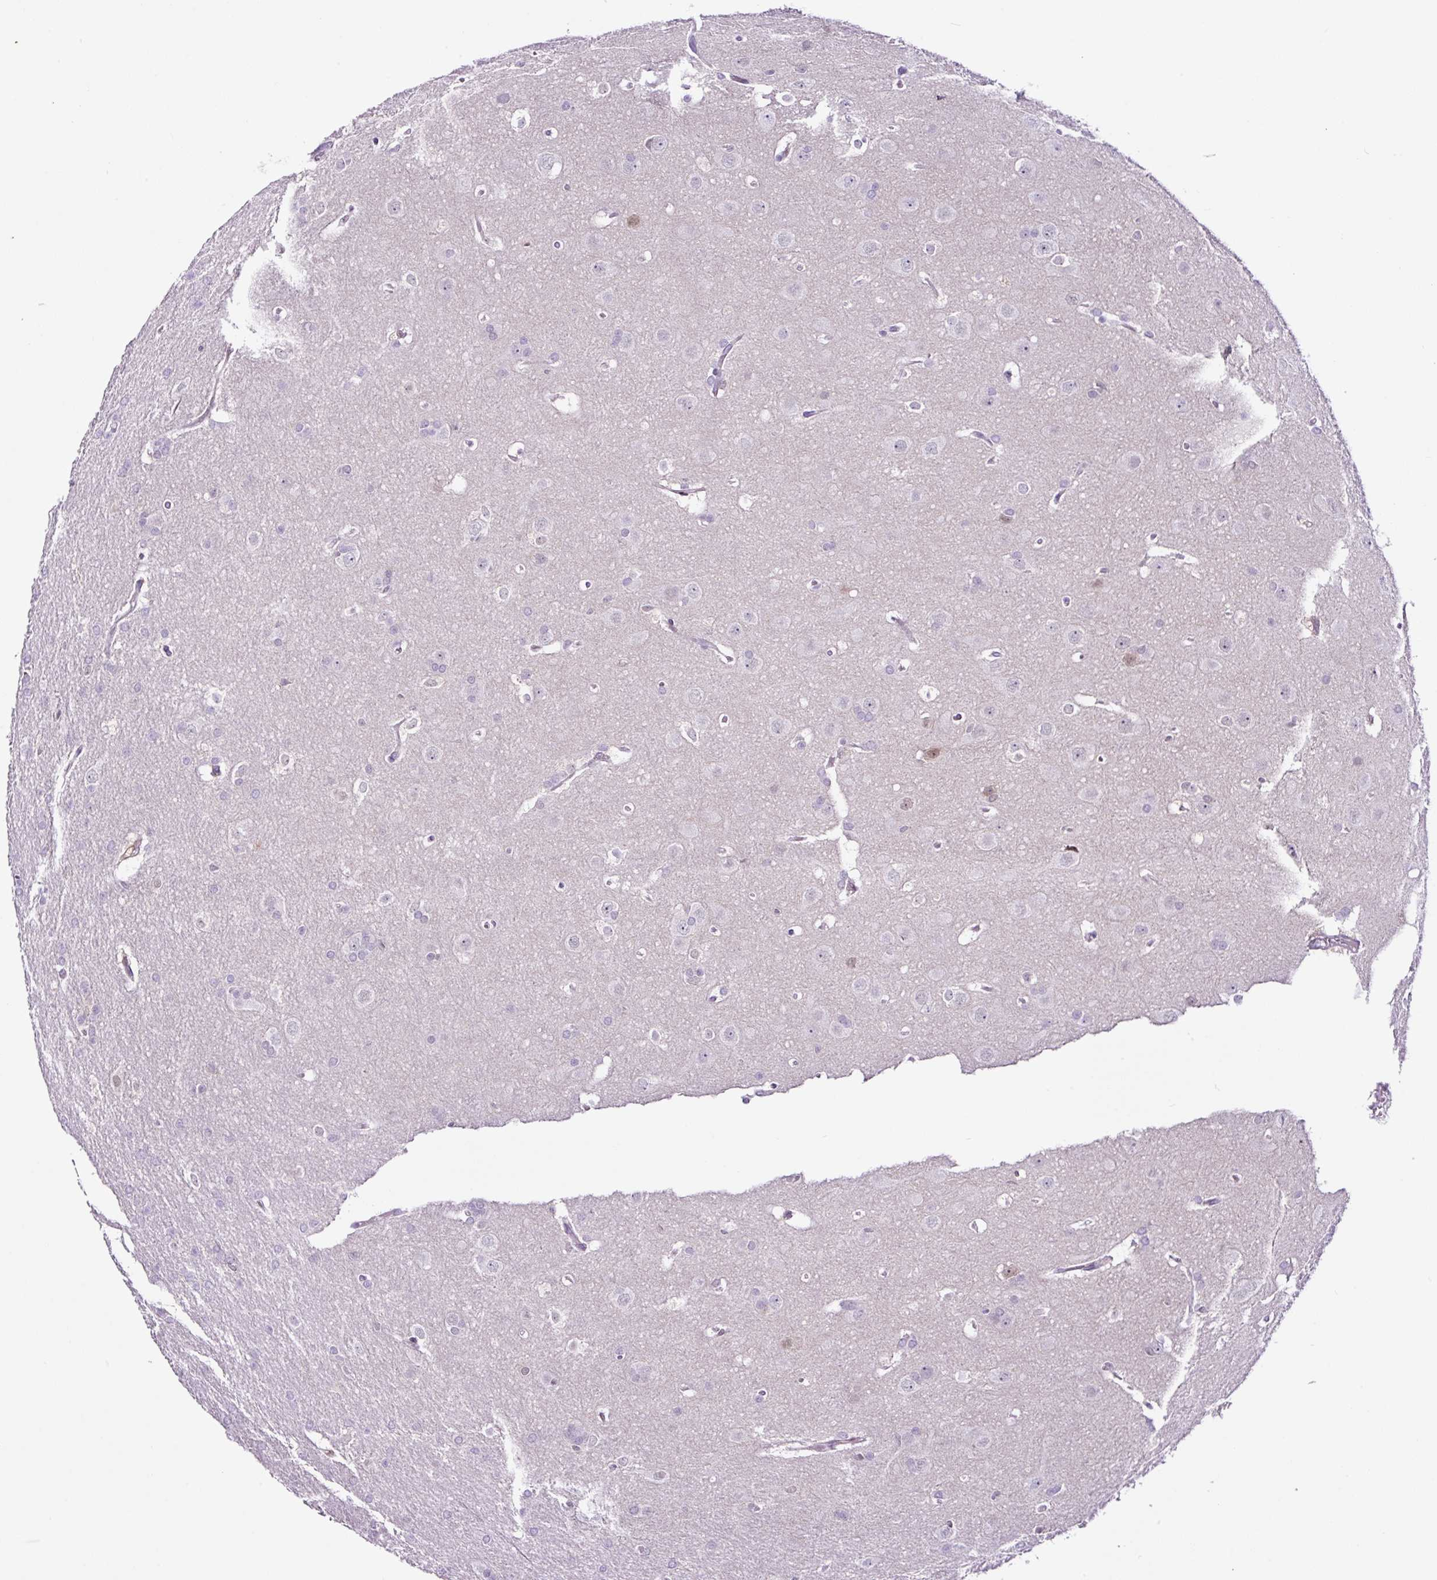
{"staining": {"intensity": "negative", "quantity": "none", "location": "none"}, "tissue": "glioma", "cell_type": "Tumor cells", "image_type": "cancer", "snomed": [{"axis": "morphology", "description": "Glioma, malignant, Low grade"}, {"axis": "topography", "description": "Brain"}], "caption": "Immunohistochemistry (IHC) histopathology image of glioma stained for a protein (brown), which exhibits no staining in tumor cells. (DAB immunohistochemistry (IHC), high magnification).", "gene": "TAFA3", "patient": {"sex": "female", "age": 32}}